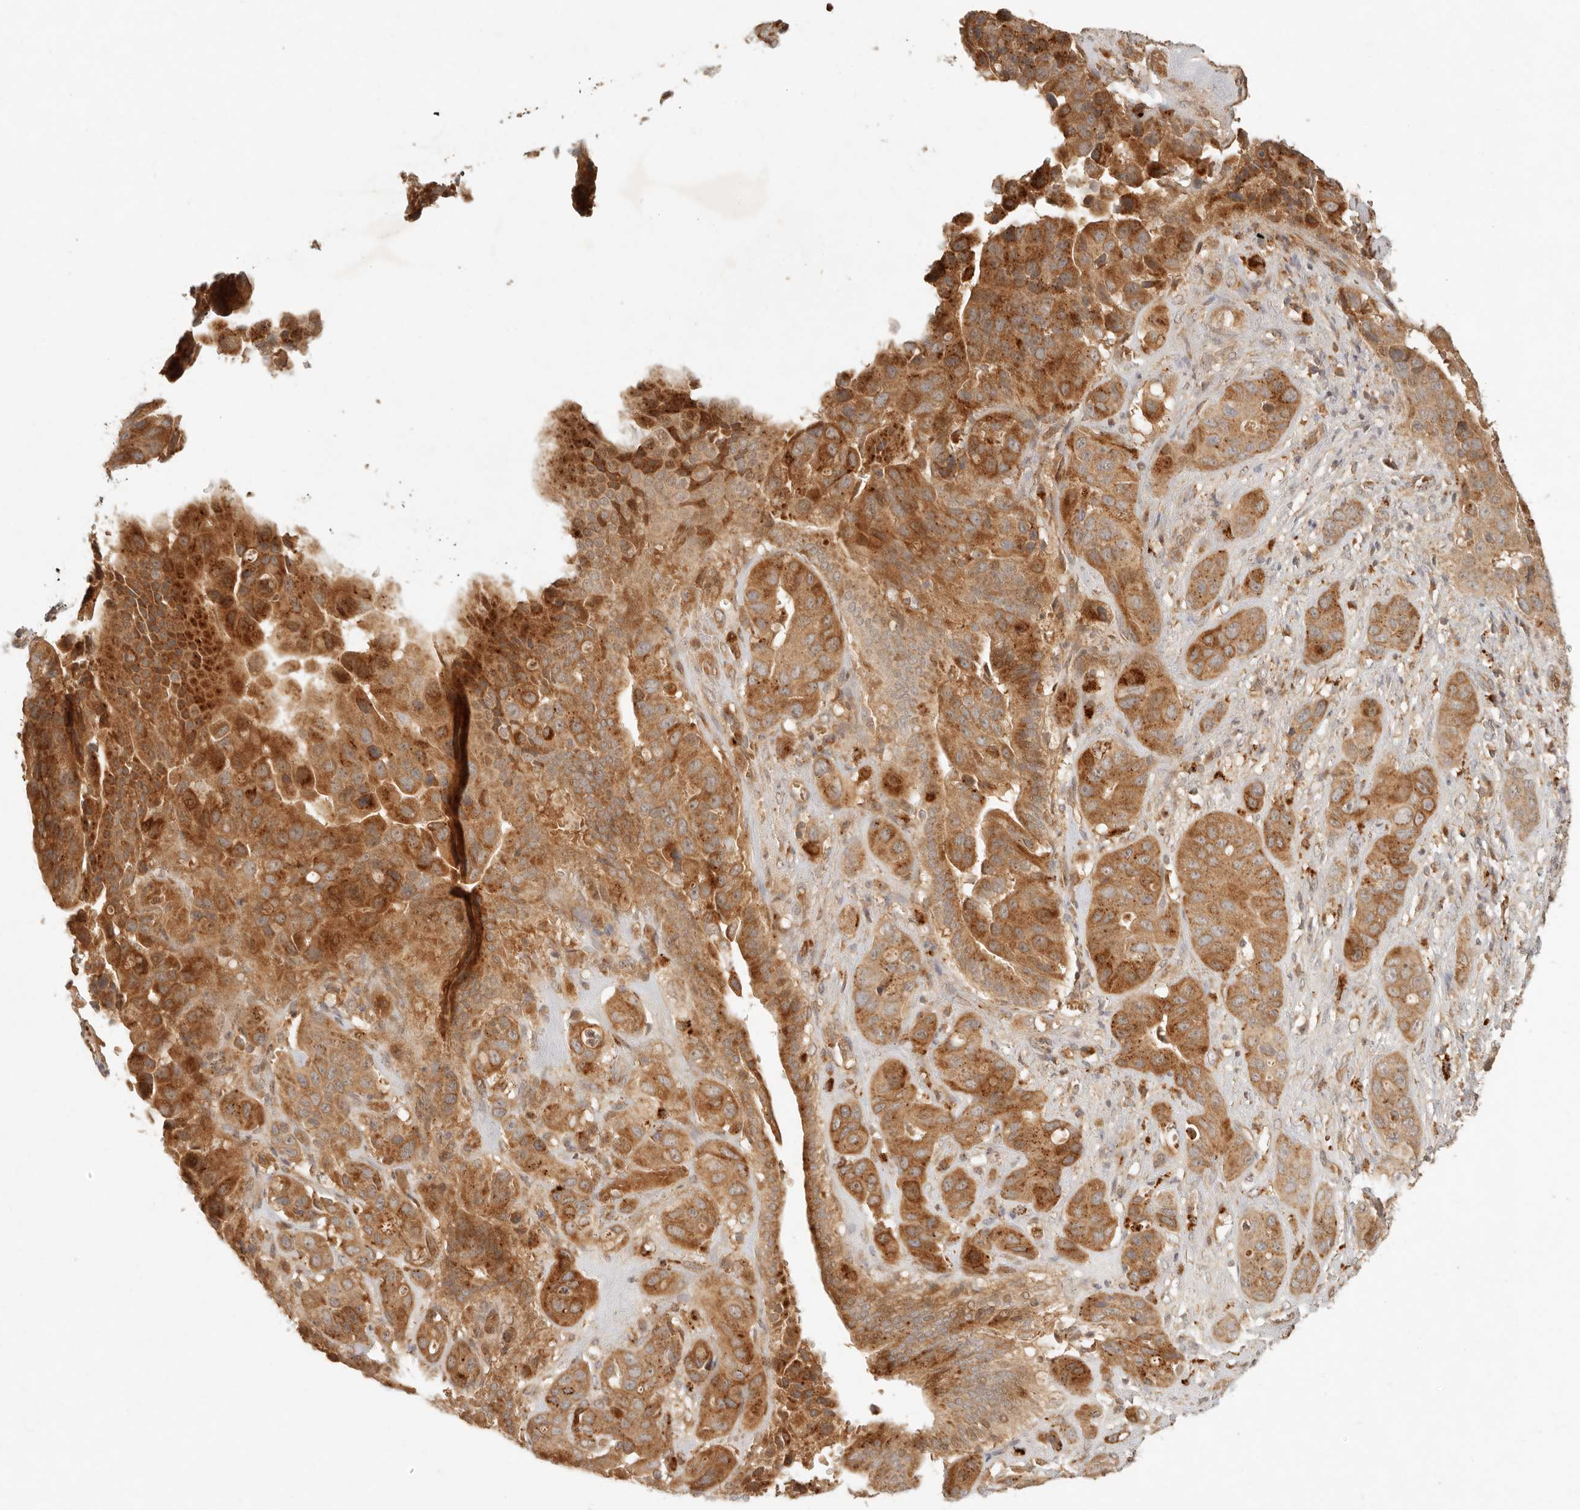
{"staining": {"intensity": "strong", "quantity": ">75%", "location": "cytoplasmic/membranous"}, "tissue": "liver cancer", "cell_type": "Tumor cells", "image_type": "cancer", "snomed": [{"axis": "morphology", "description": "Cholangiocarcinoma"}, {"axis": "topography", "description": "Liver"}], "caption": "Tumor cells exhibit high levels of strong cytoplasmic/membranous positivity in about >75% of cells in human liver cholangiocarcinoma.", "gene": "ANKRD61", "patient": {"sex": "female", "age": 52}}